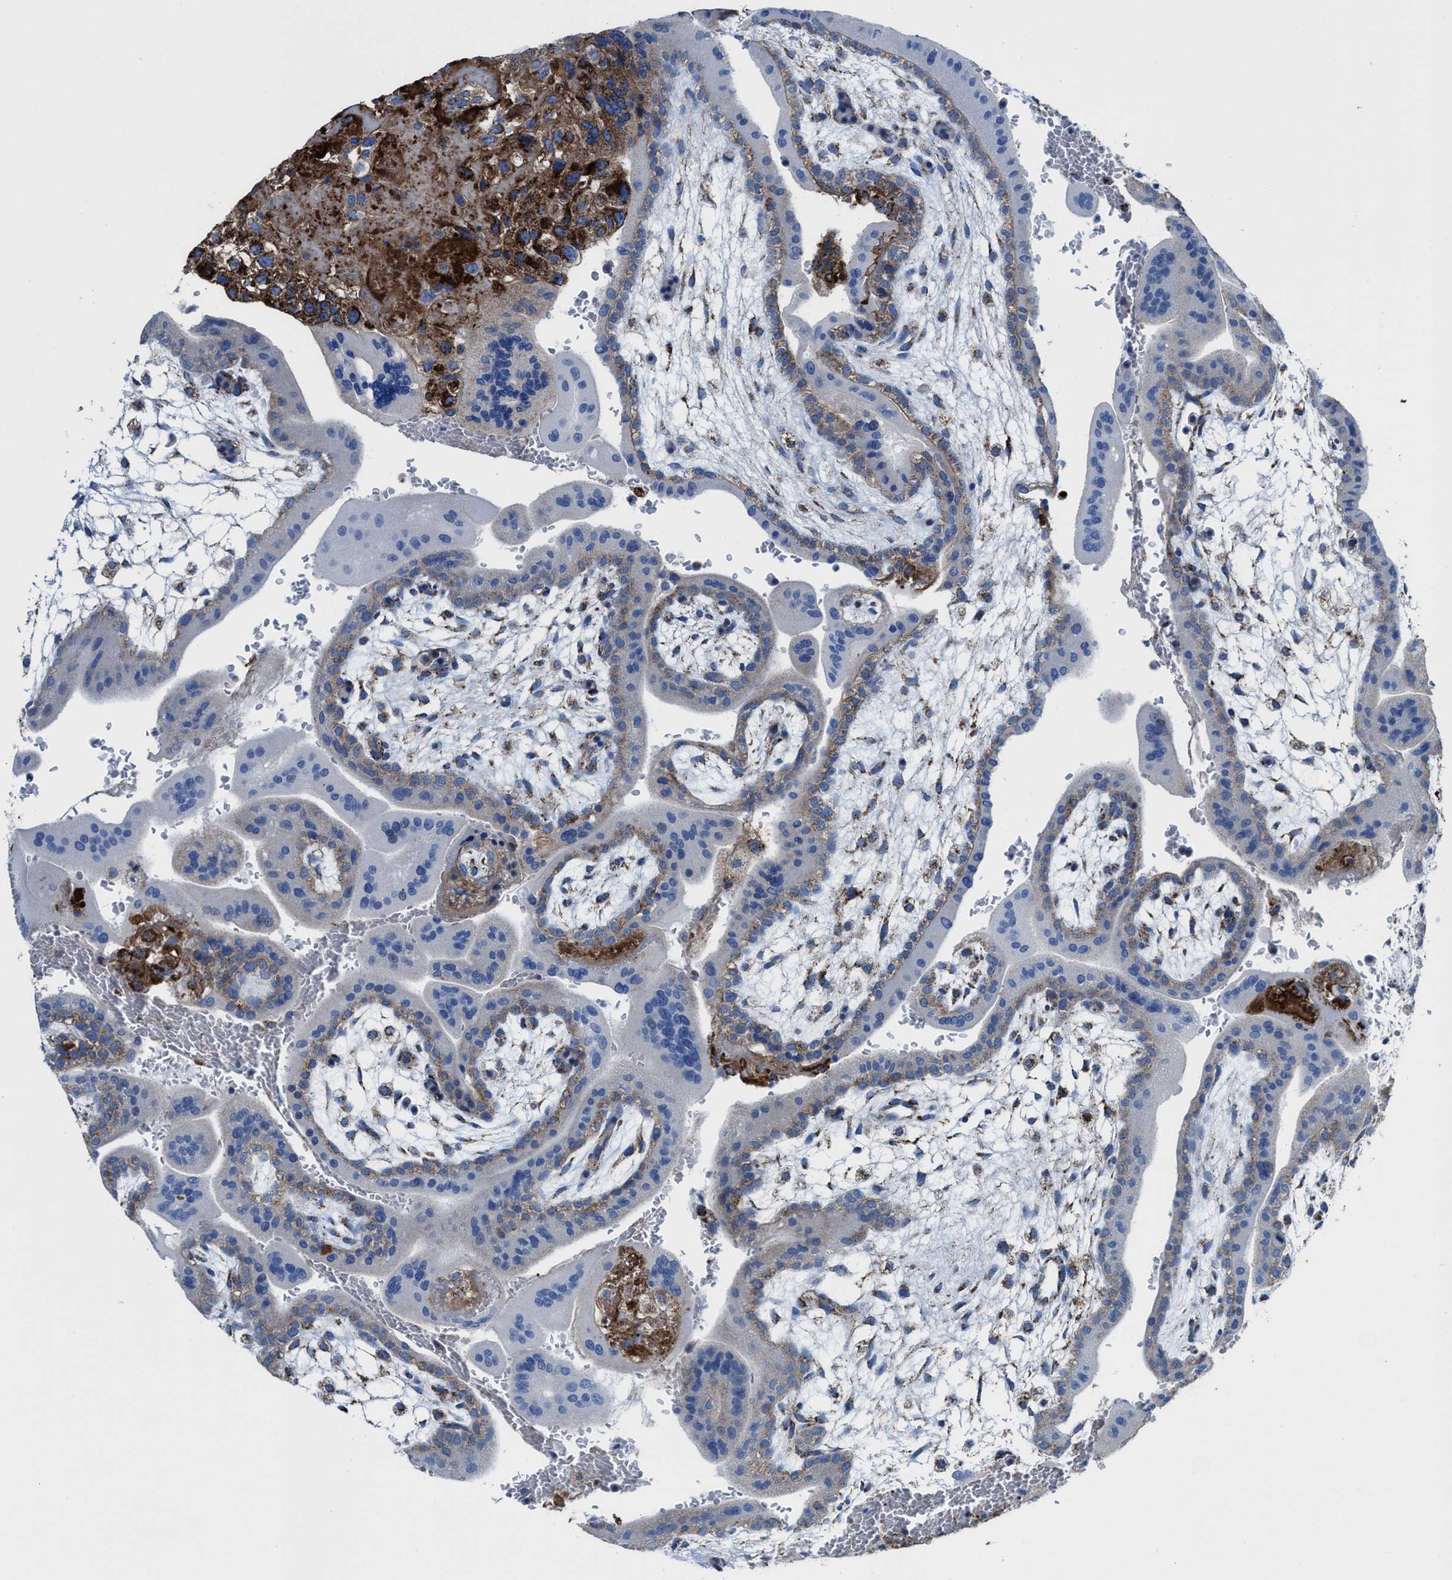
{"staining": {"intensity": "moderate", "quantity": "25%-75%", "location": "cytoplasmic/membranous"}, "tissue": "placenta", "cell_type": "Decidual cells", "image_type": "normal", "snomed": [{"axis": "morphology", "description": "Normal tissue, NOS"}, {"axis": "topography", "description": "Placenta"}], "caption": "A high-resolution image shows immunohistochemistry staining of benign placenta, which exhibits moderate cytoplasmic/membranous staining in approximately 25%-75% of decidual cells. Using DAB (brown) and hematoxylin (blue) stains, captured at high magnification using brightfield microscopy.", "gene": "ALDH1B1", "patient": {"sex": "female", "age": 35}}